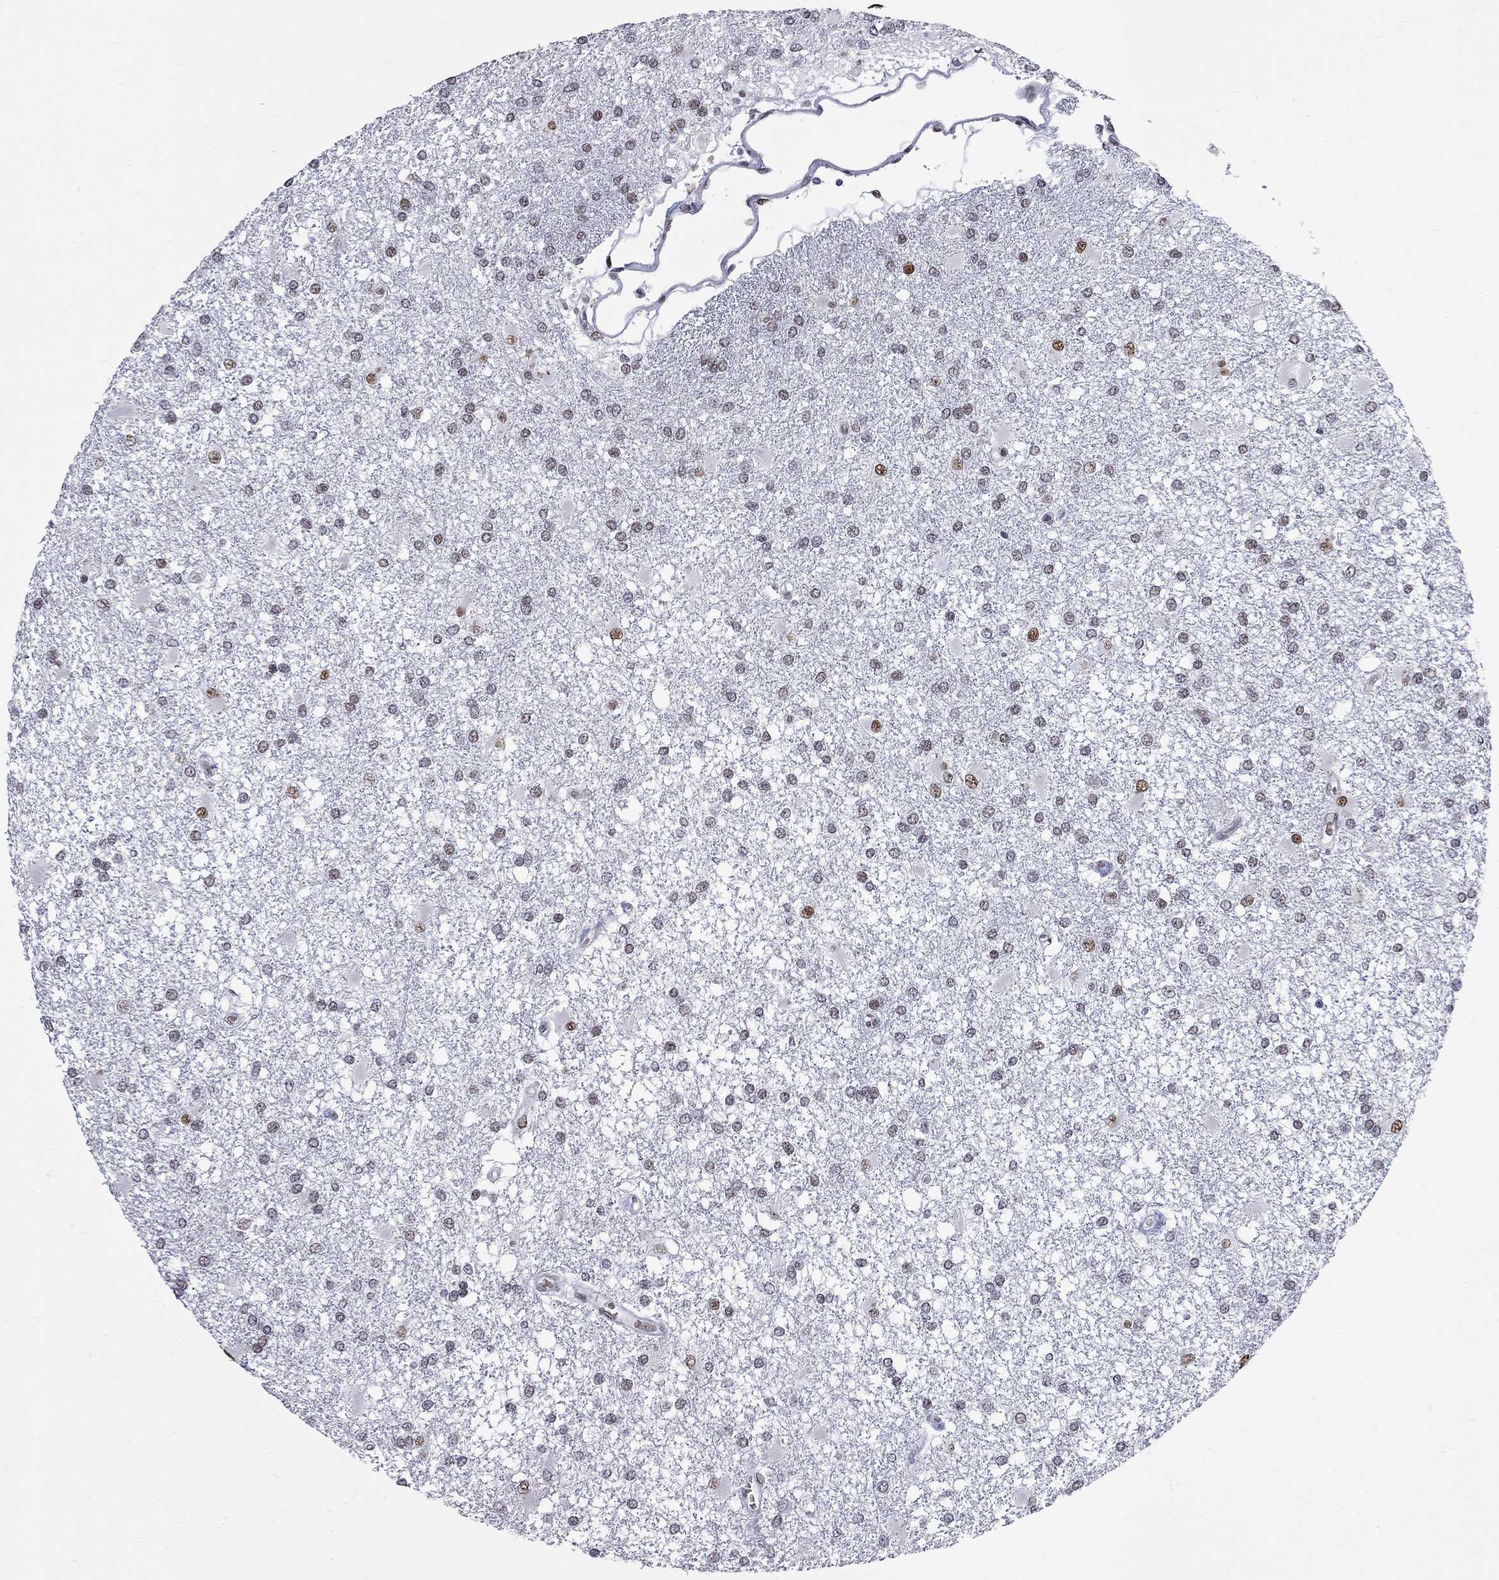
{"staining": {"intensity": "strong", "quantity": "<25%", "location": "nuclear"}, "tissue": "glioma", "cell_type": "Tumor cells", "image_type": "cancer", "snomed": [{"axis": "morphology", "description": "Glioma, malignant, High grade"}, {"axis": "topography", "description": "Cerebral cortex"}], "caption": "Malignant glioma (high-grade) stained with DAB (3,3'-diaminobenzidine) immunohistochemistry (IHC) demonstrates medium levels of strong nuclear staining in about <25% of tumor cells.", "gene": "ZBTB47", "patient": {"sex": "male", "age": 79}}